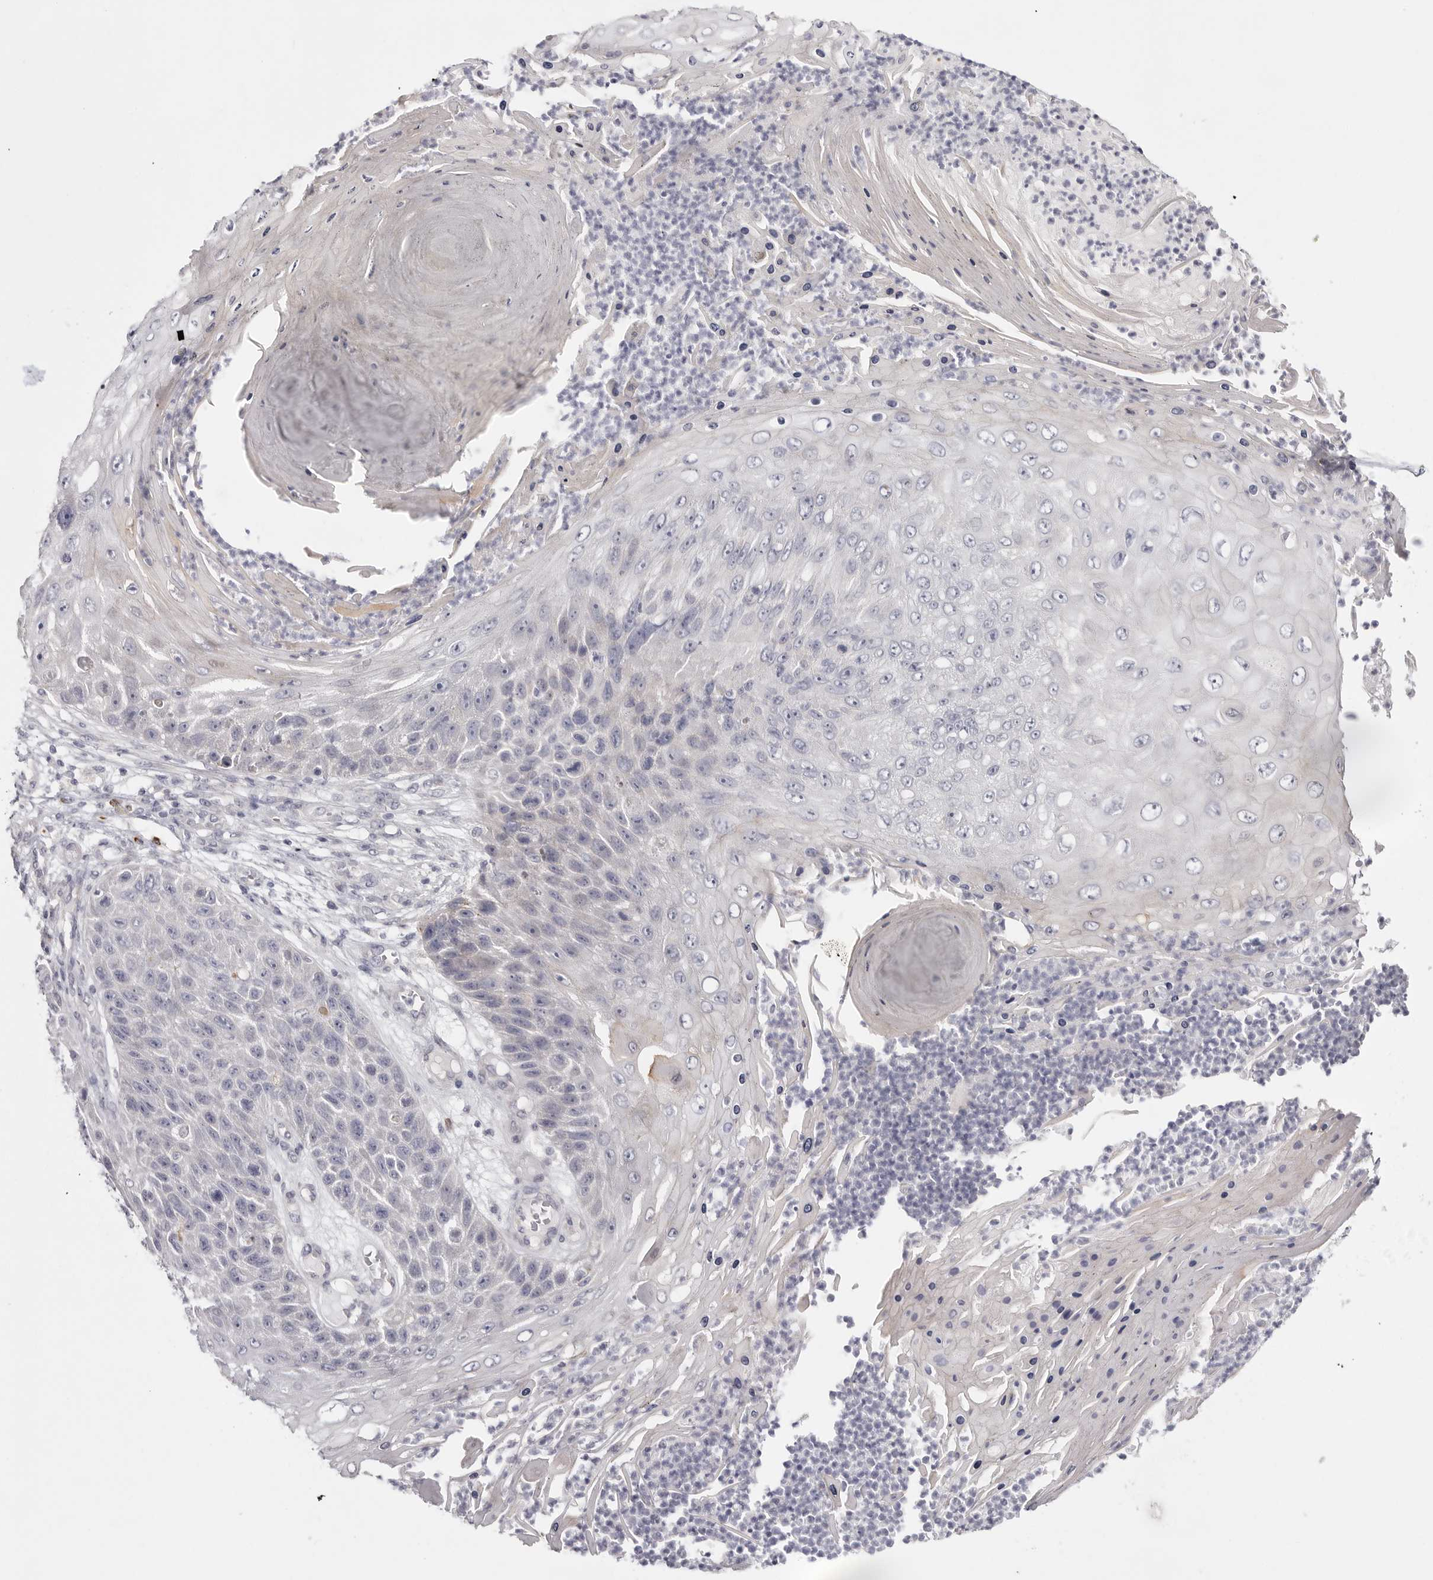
{"staining": {"intensity": "negative", "quantity": "none", "location": "none"}, "tissue": "skin cancer", "cell_type": "Tumor cells", "image_type": "cancer", "snomed": [{"axis": "morphology", "description": "Squamous cell carcinoma, NOS"}, {"axis": "topography", "description": "Skin"}], "caption": "High power microscopy photomicrograph of an immunohistochemistry photomicrograph of squamous cell carcinoma (skin), revealing no significant expression in tumor cells.", "gene": "ELP3", "patient": {"sex": "female", "age": 88}}